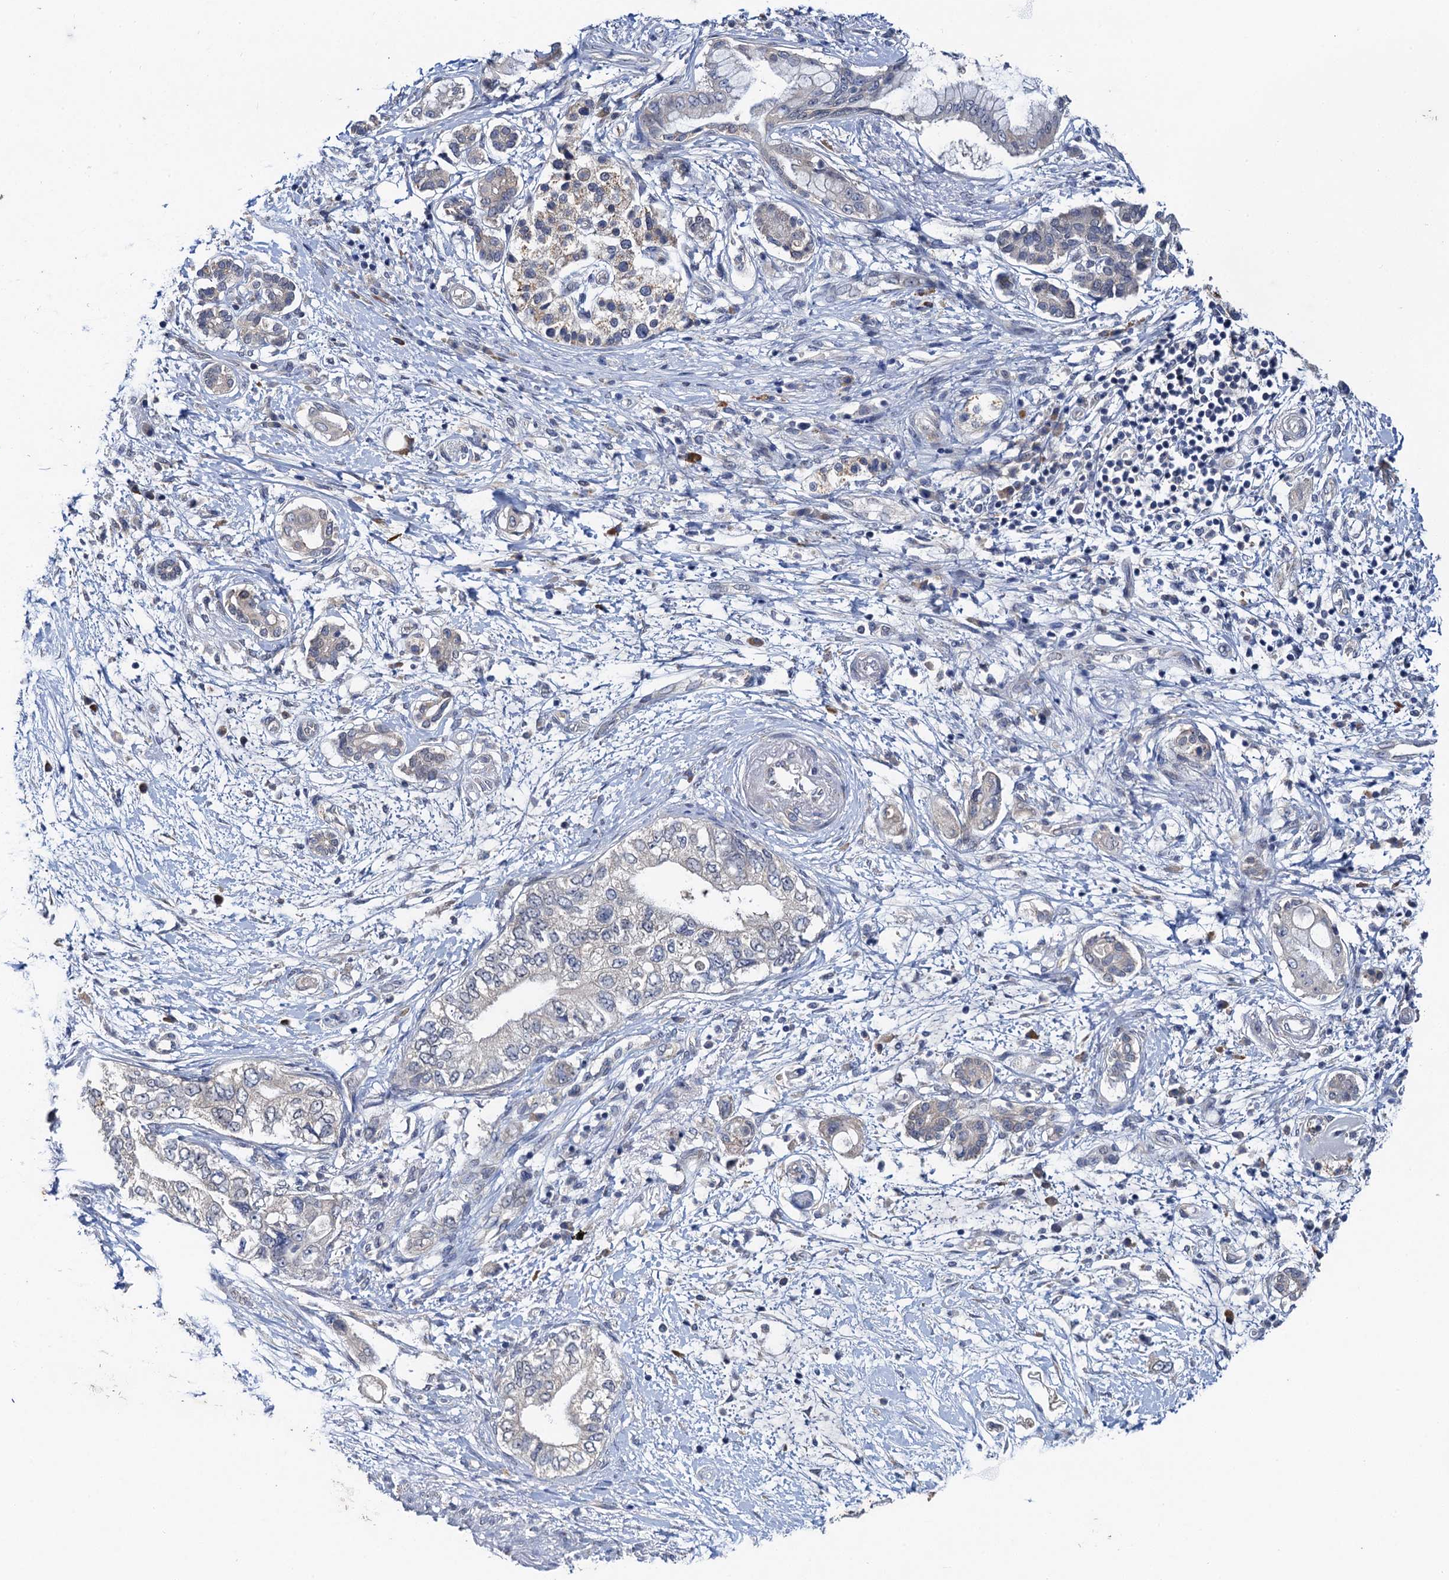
{"staining": {"intensity": "negative", "quantity": "none", "location": "none"}, "tissue": "pancreatic cancer", "cell_type": "Tumor cells", "image_type": "cancer", "snomed": [{"axis": "morphology", "description": "Adenocarcinoma, NOS"}, {"axis": "topography", "description": "Pancreas"}], "caption": "Human pancreatic cancer stained for a protein using immunohistochemistry exhibits no positivity in tumor cells.", "gene": "TMEM39B", "patient": {"sex": "female", "age": 73}}